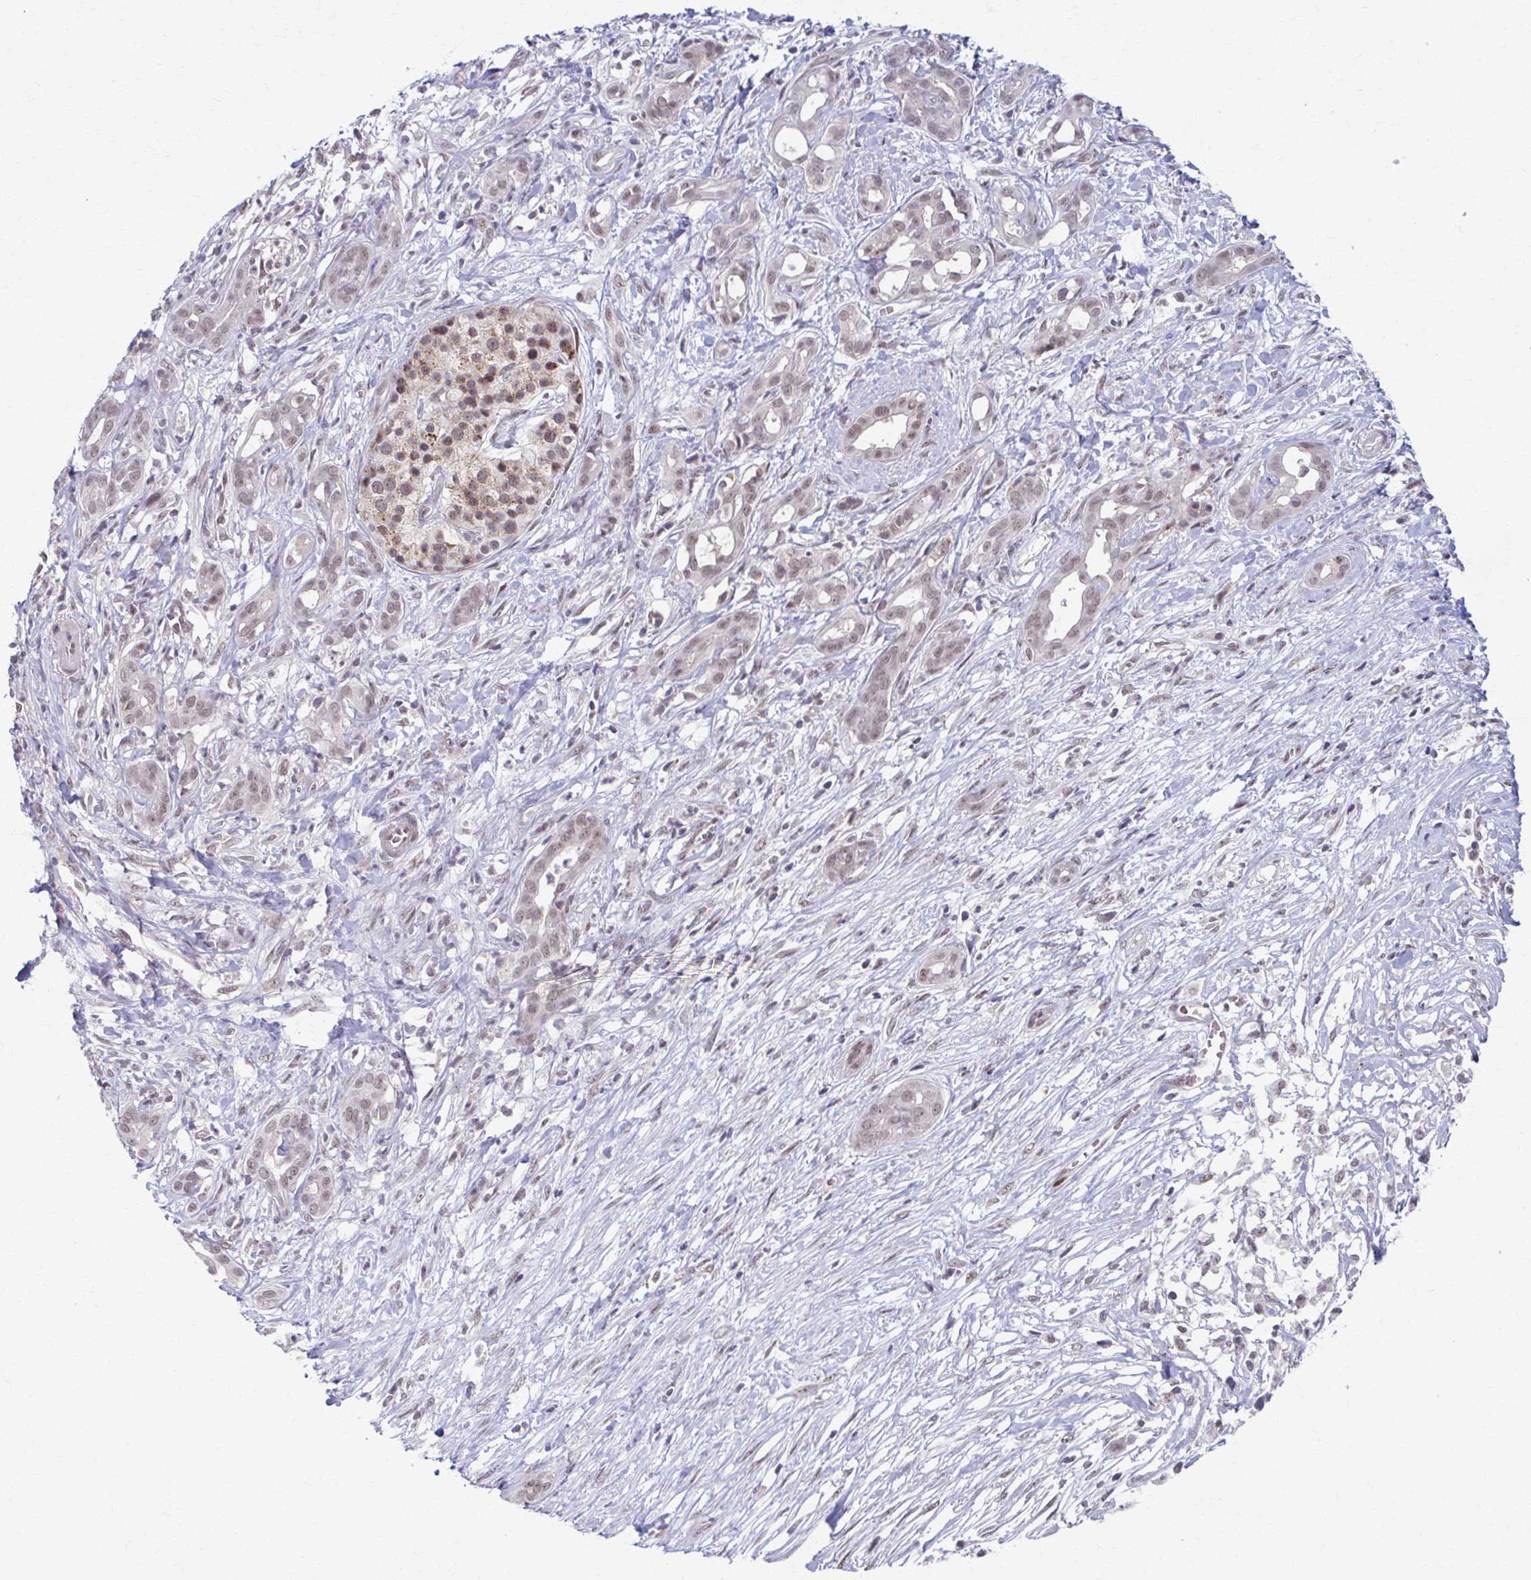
{"staining": {"intensity": "weak", "quantity": ">75%", "location": "nuclear"}, "tissue": "pancreatic cancer", "cell_type": "Tumor cells", "image_type": "cancer", "snomed": [{"axis": "morphology", "description": "Adenocarcinoma, NOS"}, {"axis": "topography", "description": "Pancreas"}], "caption": "Approximately >75% of tumor cells in human pancreatic adenocarcinoma show weak nuclear protein expression as visualized by brown immunohistochemical staining.", "gene": "SETBP1", "patient": {"sex": "male", "age": 61}}